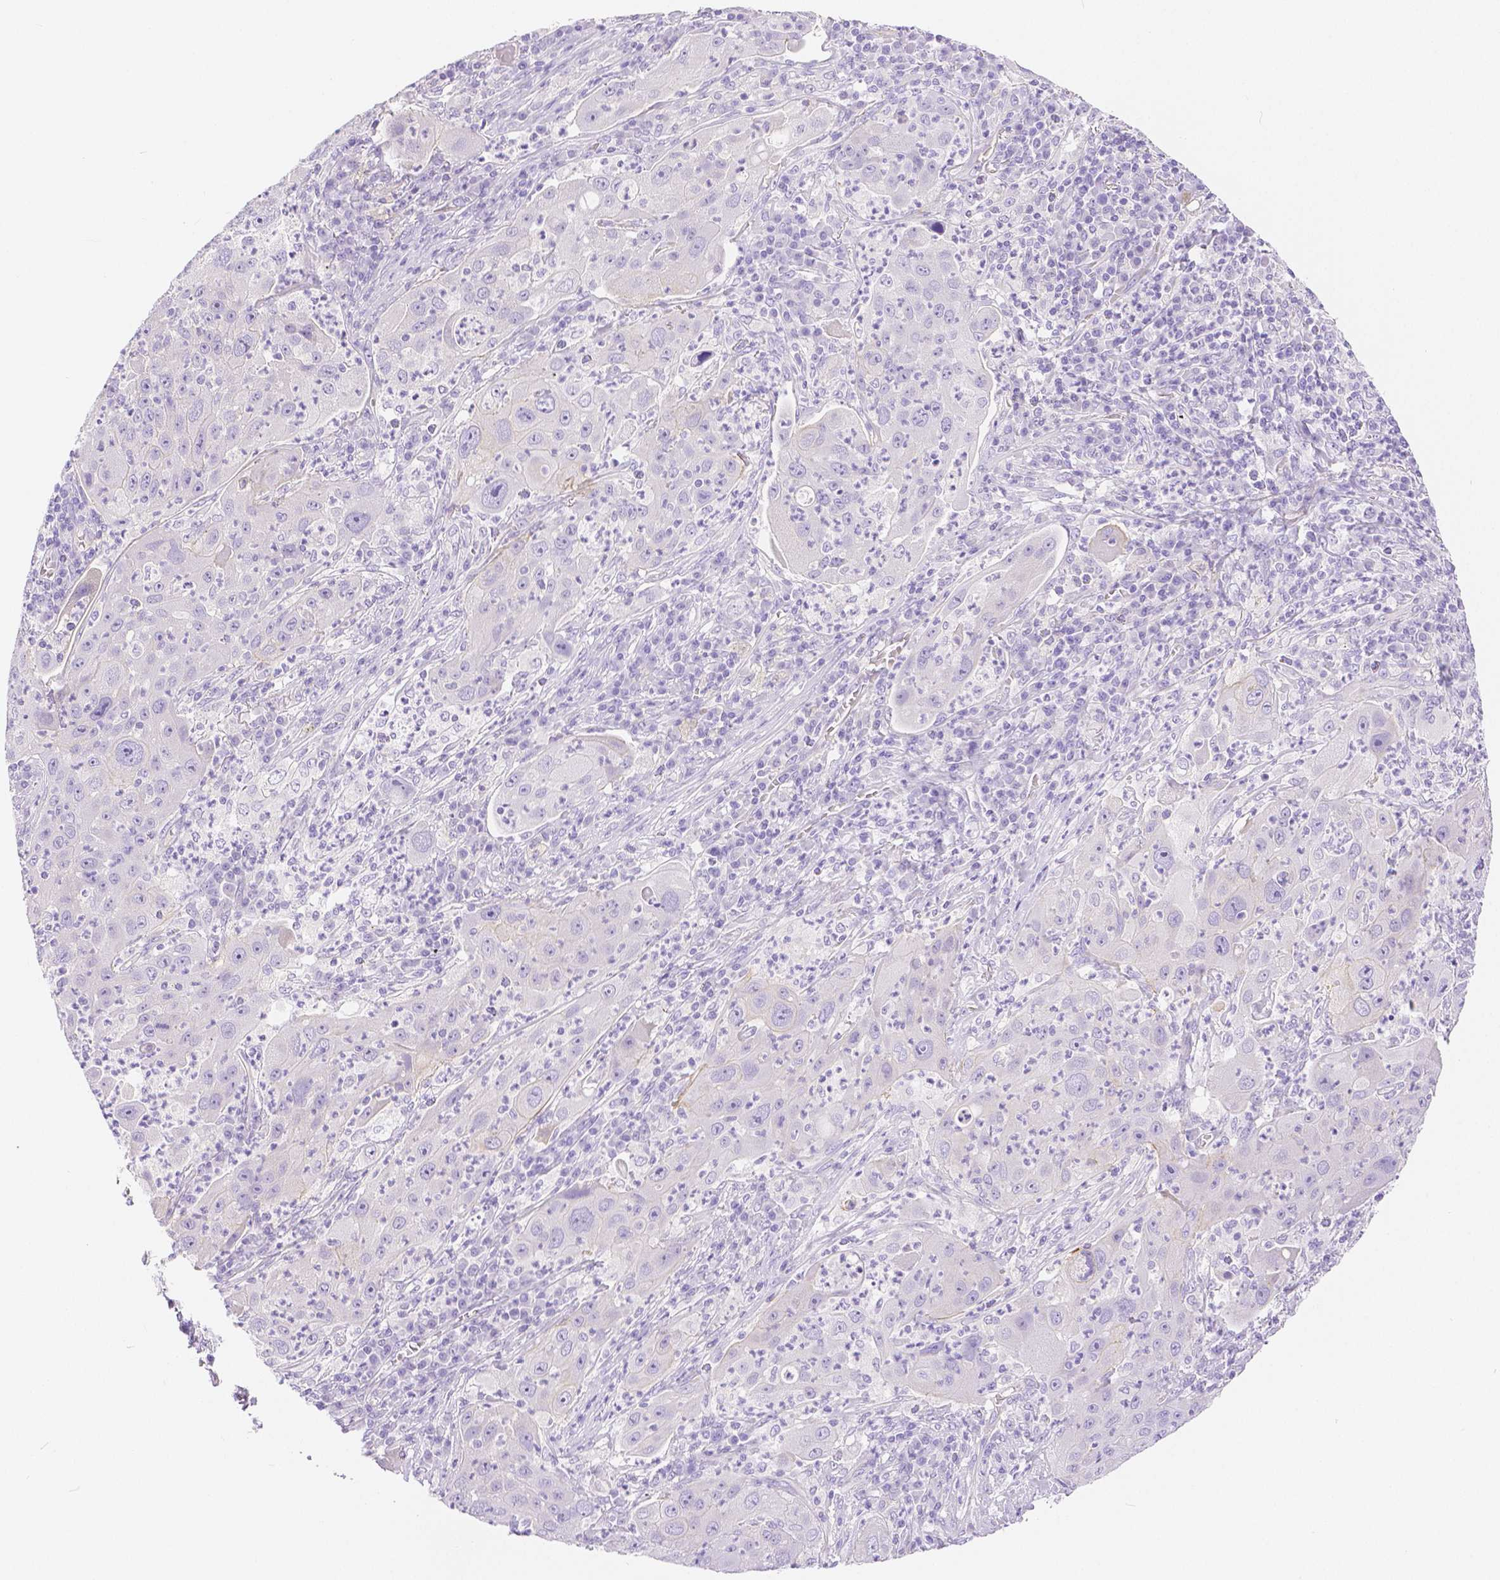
{"staining": {"intensity": "negative", "quantity": "none", "location": "none"}, "tissue": "lung cancer", "cell_type": "Tumor cells", "image_type": "cancer", "snomed": [{"axis": "morphology", "description": "Squamous cell carcinoma, NOS"}, {"axis": "topography", "description": "Lung"}], "caption": "Protein analysis of lung cancer demonstrates no significant staining in tumor cells.", "gene": "SLC27A5", "patient": {"sex": "female", "age": 59}}